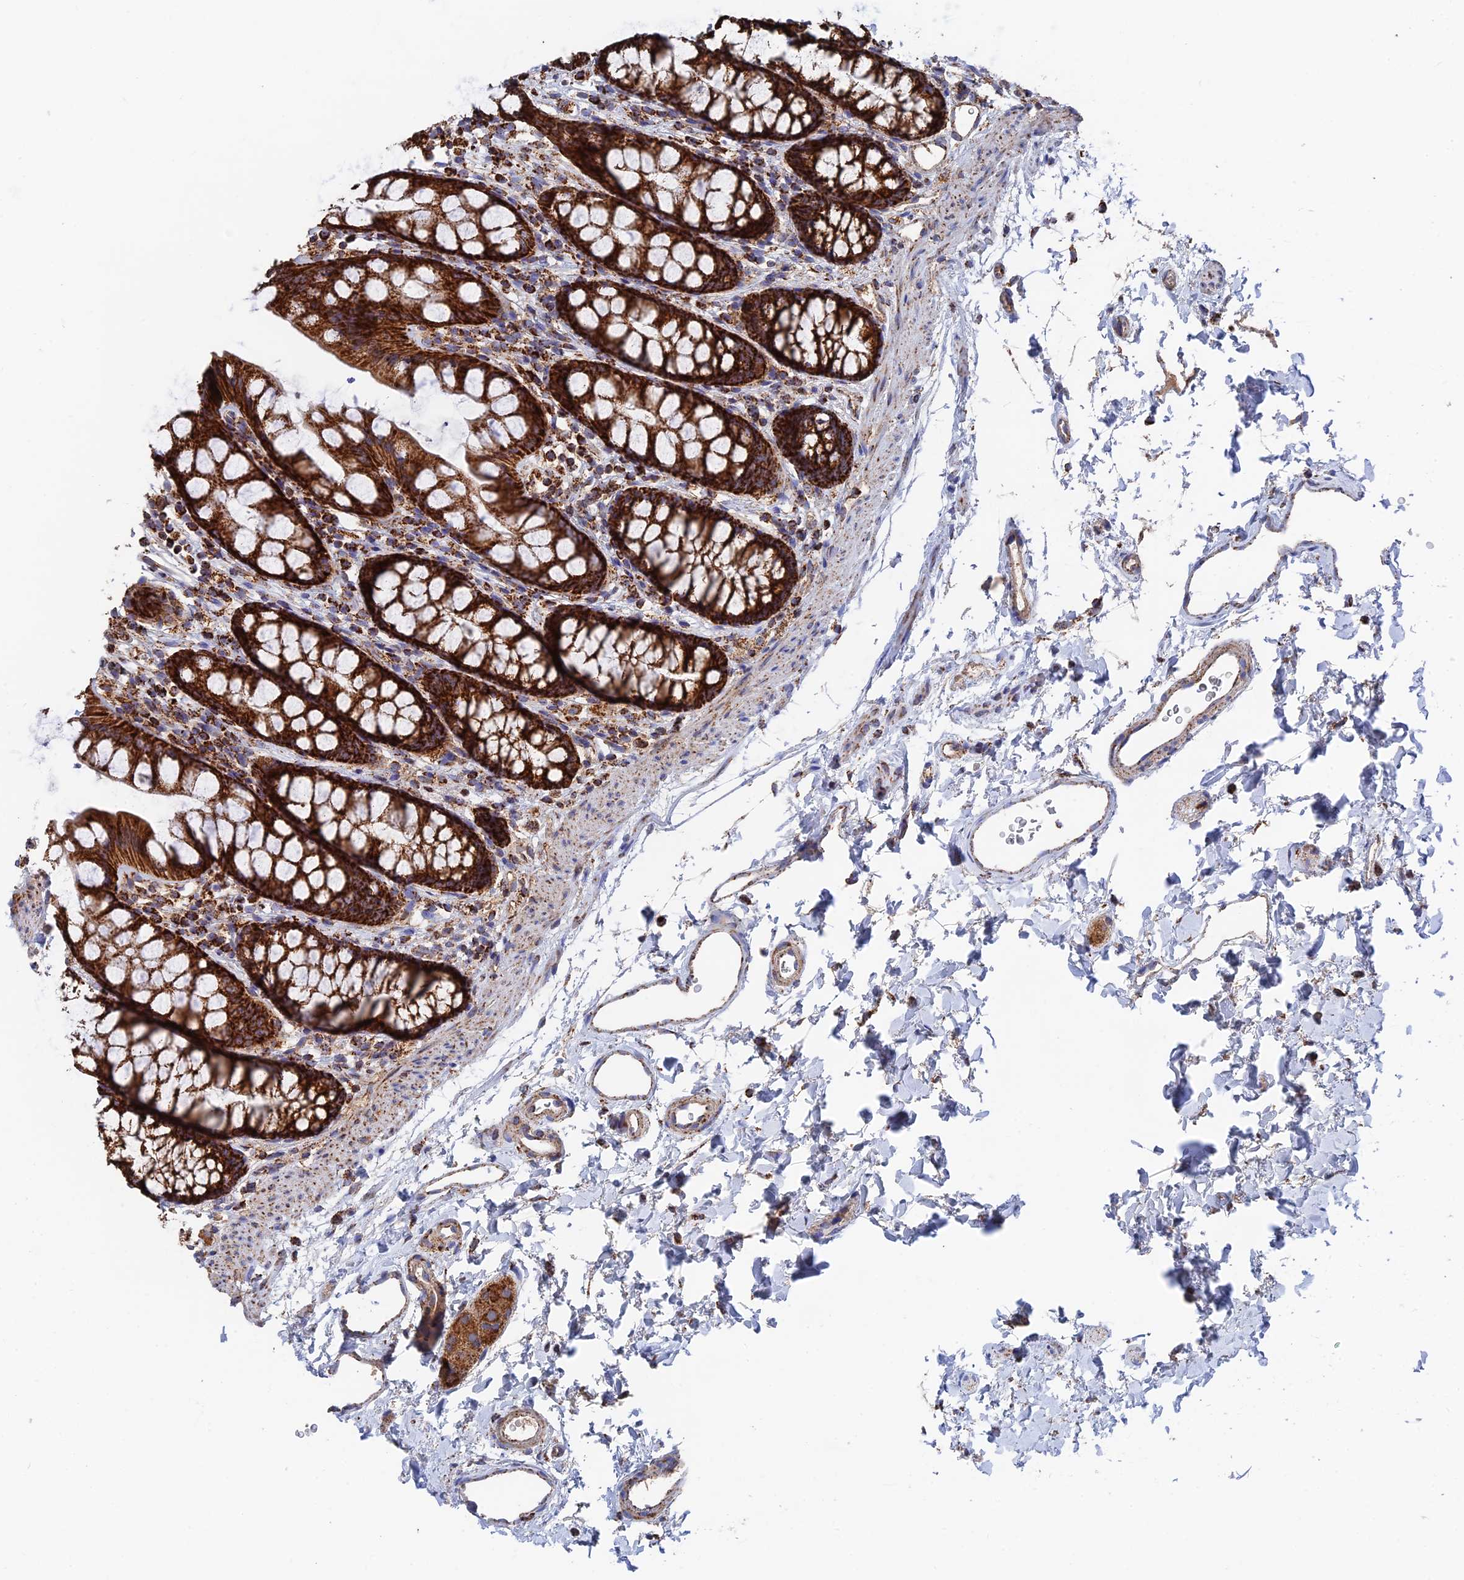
{"staining": {"intensity": "strong", "quantity": ">75%", "location": "cytoplasmic/membranous"}, "tissue": "rectum", "cell_type": "Glandular cells", "image_type": "normal", "snomed": [{"axis": "morphology", "description": "Normal tissue, NOS"}, {"axis": "topography", "description": "Rectum"}], "caption": "Immunohistochemical staining of unremarkable human rectum exhibits high levels of strong cytoplasmic/membranous staining in about >75% of glandular cells.", "gene": "HAUS8", "patient": {"sex": "female", "age": 65}}